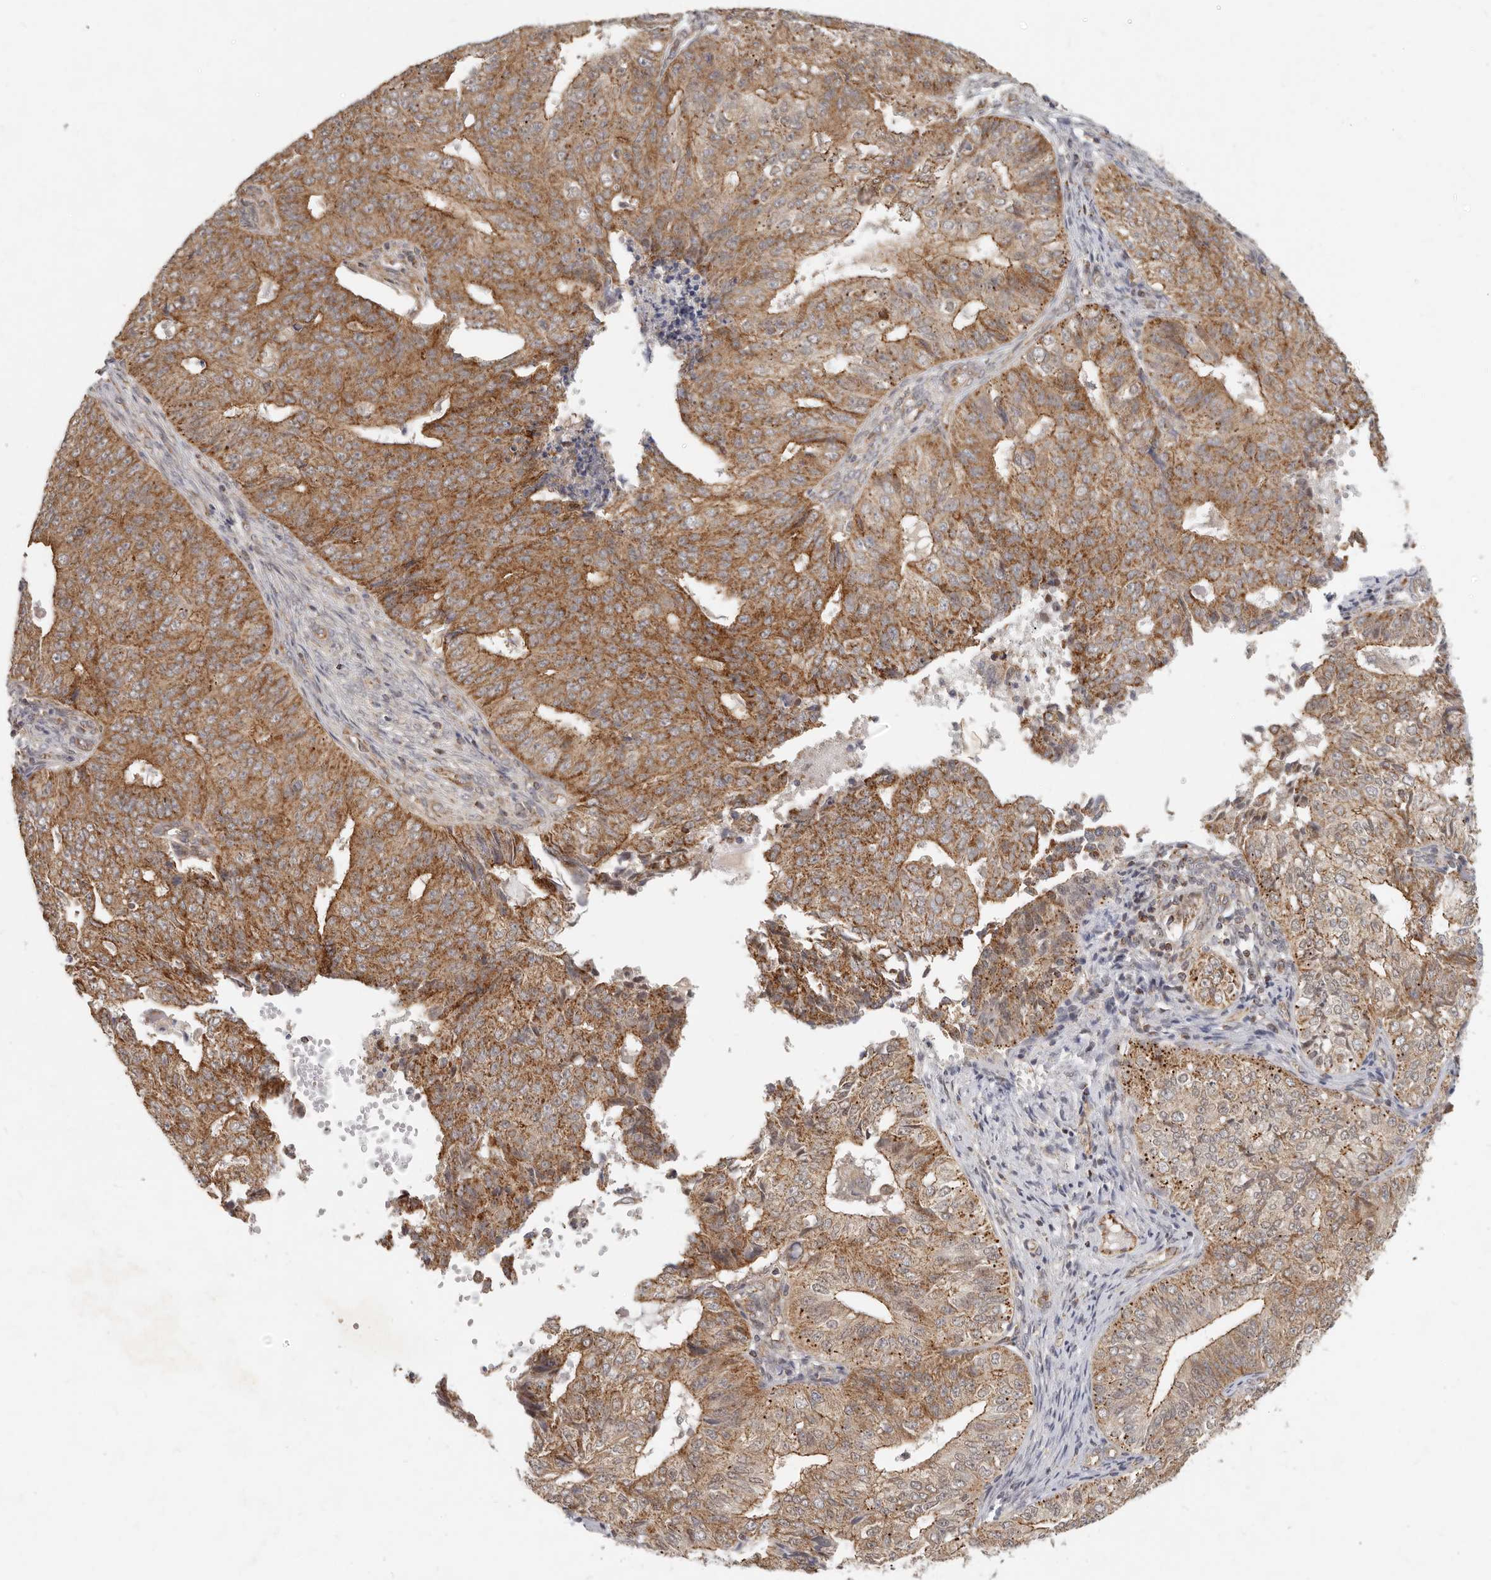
{"staining": {"intensity": "moderate", "quantity": ">75%", "location": "cytoplasmic/membranous"}, "tissue": "endometrial cancer", "cell_type": "Tumor cells", "image_type": "cancer", "snomed": [{"axis": "morphology", "description": "Adenocarcinoma, NOS"}, {"axis": "topography", "description": "Endometrium"}], "caption": "Immunohistochemical staining of endometrial cancer displays medium levels of moderate cytoplasmic/membranous positivity in approximately >75% of tumor cells.", "gene": "USP49", "patient": {"sex": "female", "age": 32}}